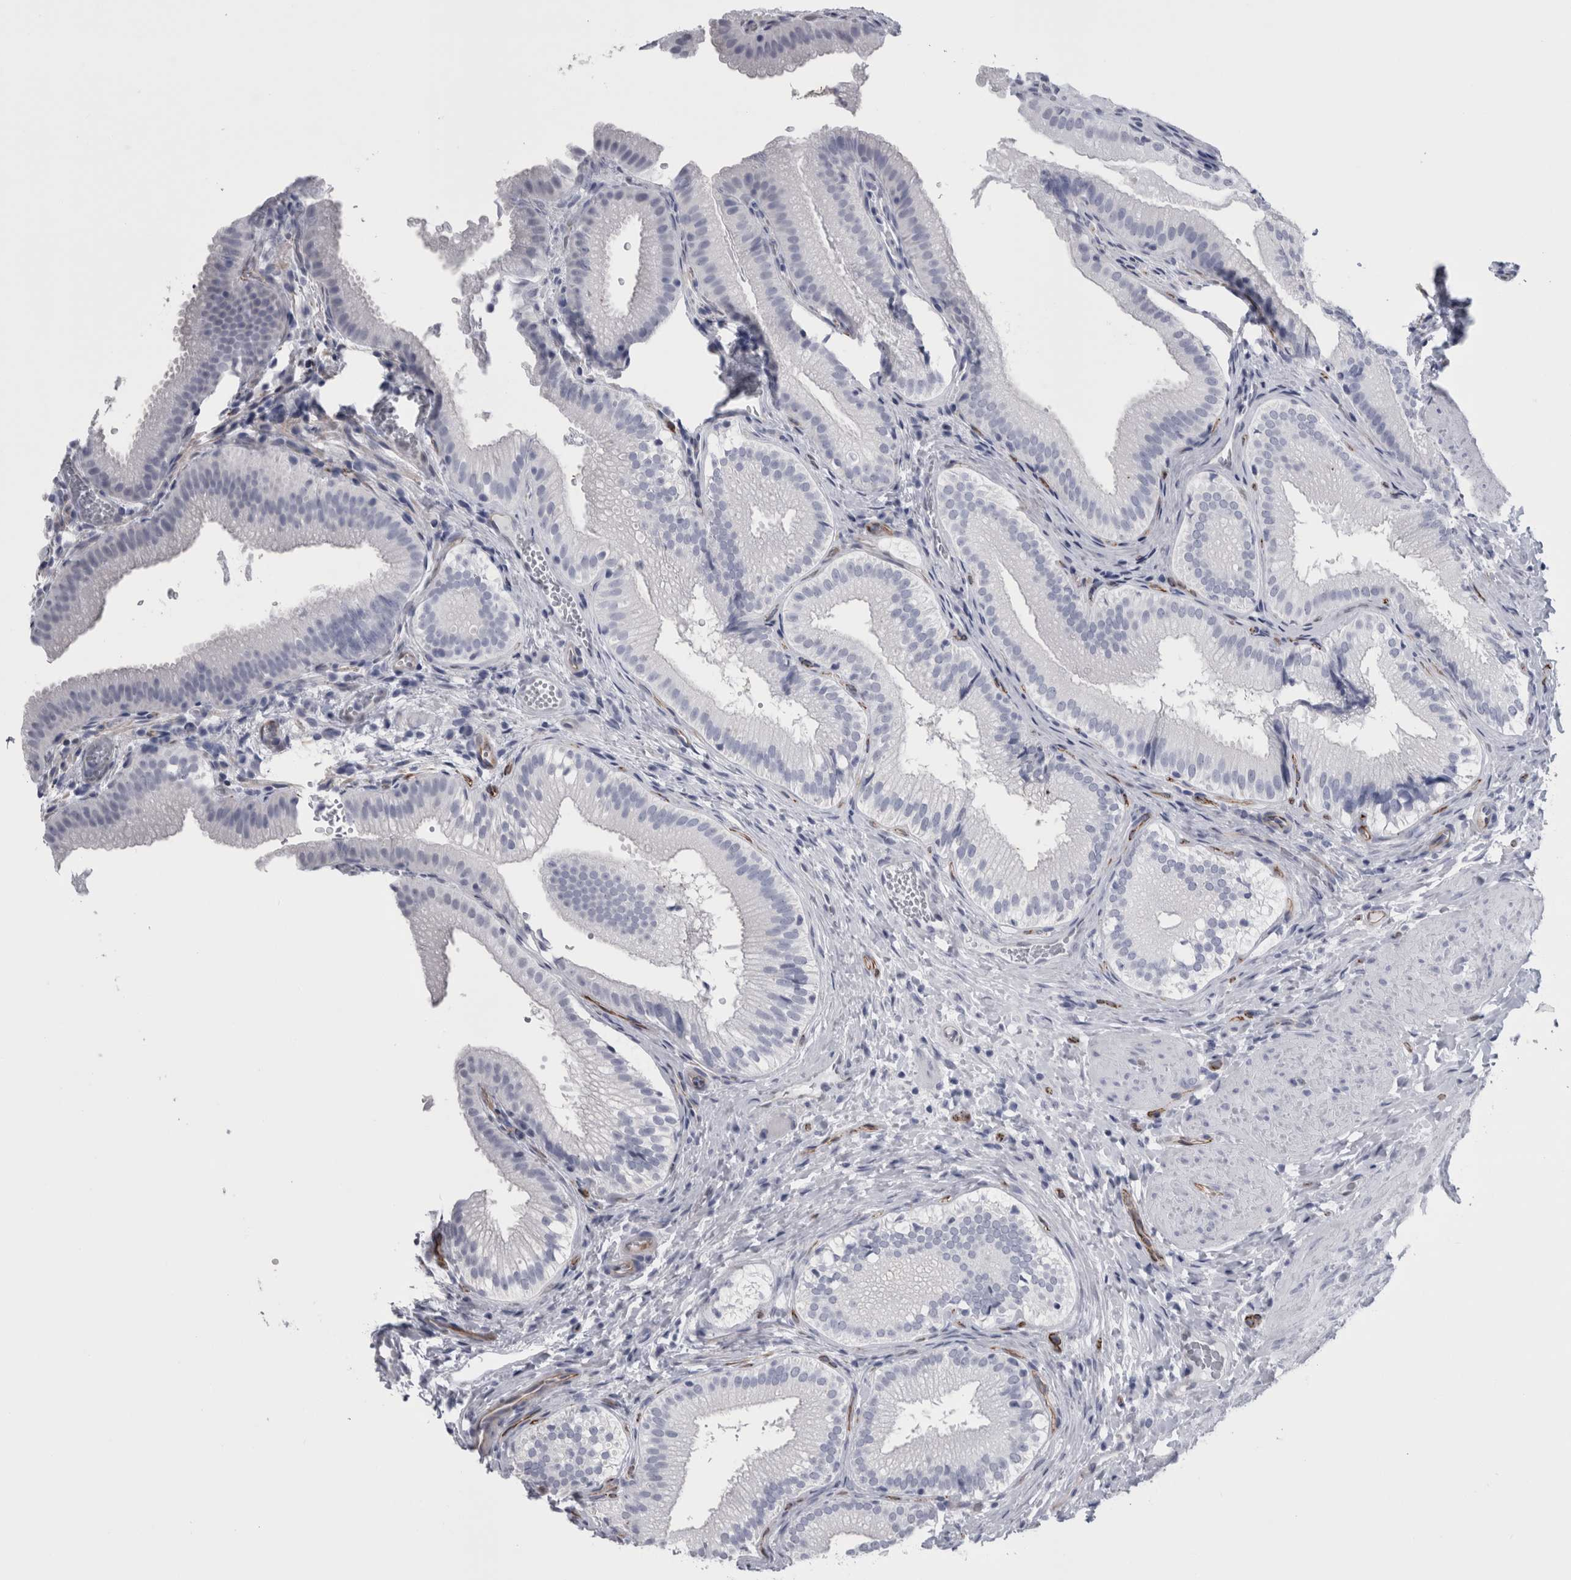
{"staining": {"intensity": "negative", "quantity": "none", "location": "none"}, "tissue": "gallbladder", "cell_type": "Glandular cells", "image_type": "normal", "snomed": [{"axis": "morphology", "description": "Normal tissue, NOS"}, {"axis": "topography", "description": "Gallbladder"}], "caption": "Immunohistochemistry of normal human gallbladder demonstrates no staining in glandular cells. The staining was performed using DAB to visualize the protein expression in brown, while the nuclei were stained in blue with hematoxylin (Magnification: 20x).", "gene": "VWDE", "patient": {"sex": "female", "age": 30}}